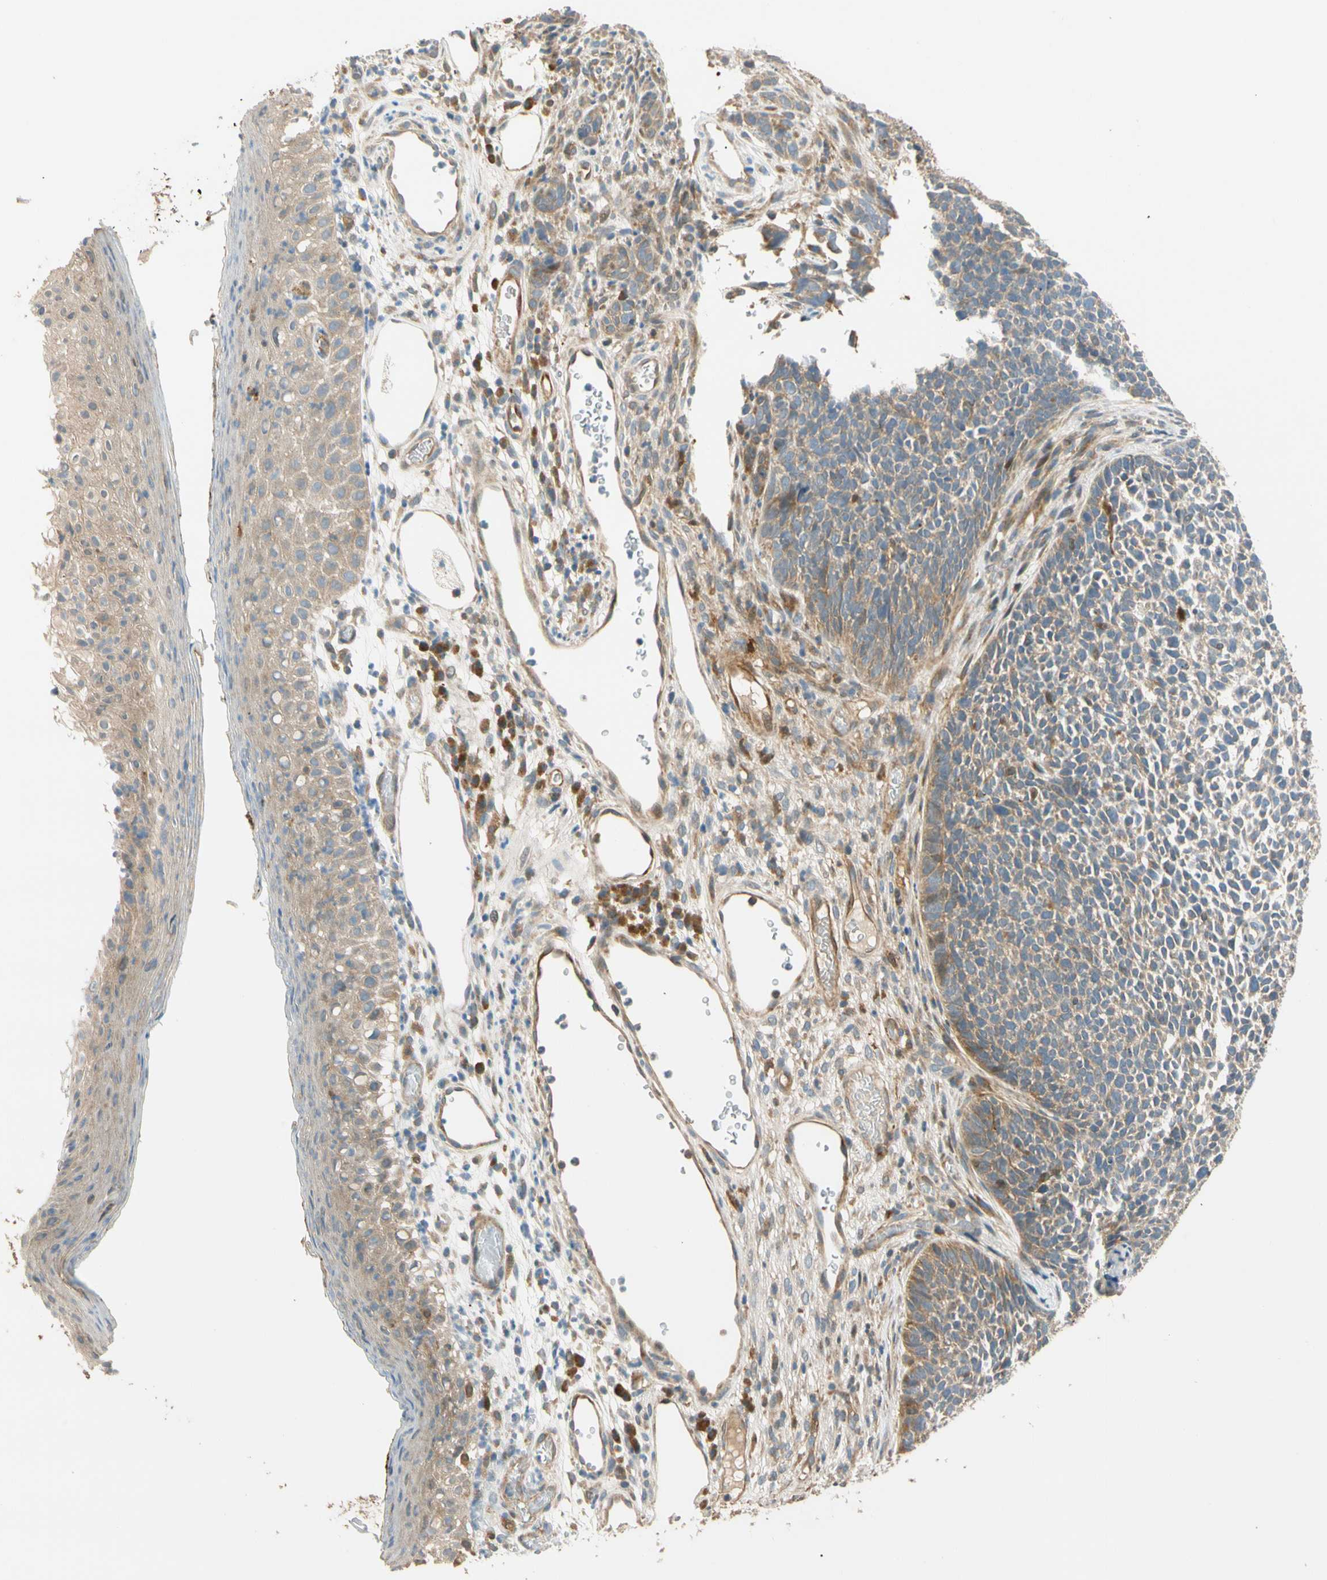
{"staining": {"intensity": "moderate", "quantity": ">75%", "location": "cytoplasmic/membranous"}, "tissue": "skin cancer", "cell_type": "Tumor cells", "image_type": "cancer", "snomed": [{"axis": "morphology", "description": "Basal cell carcinoma"}, {"axis": "topography", "description": "Skin"}], "caption": "Immunohistochemical staining of human skin cancer (basal cell carcinoma) reveals medium levels of moderate cytoplasmic/membranous expression in approximately >75% of tumor cells.", "gene": "PARP14", "patient": {"sex": "female", "age": 84}}